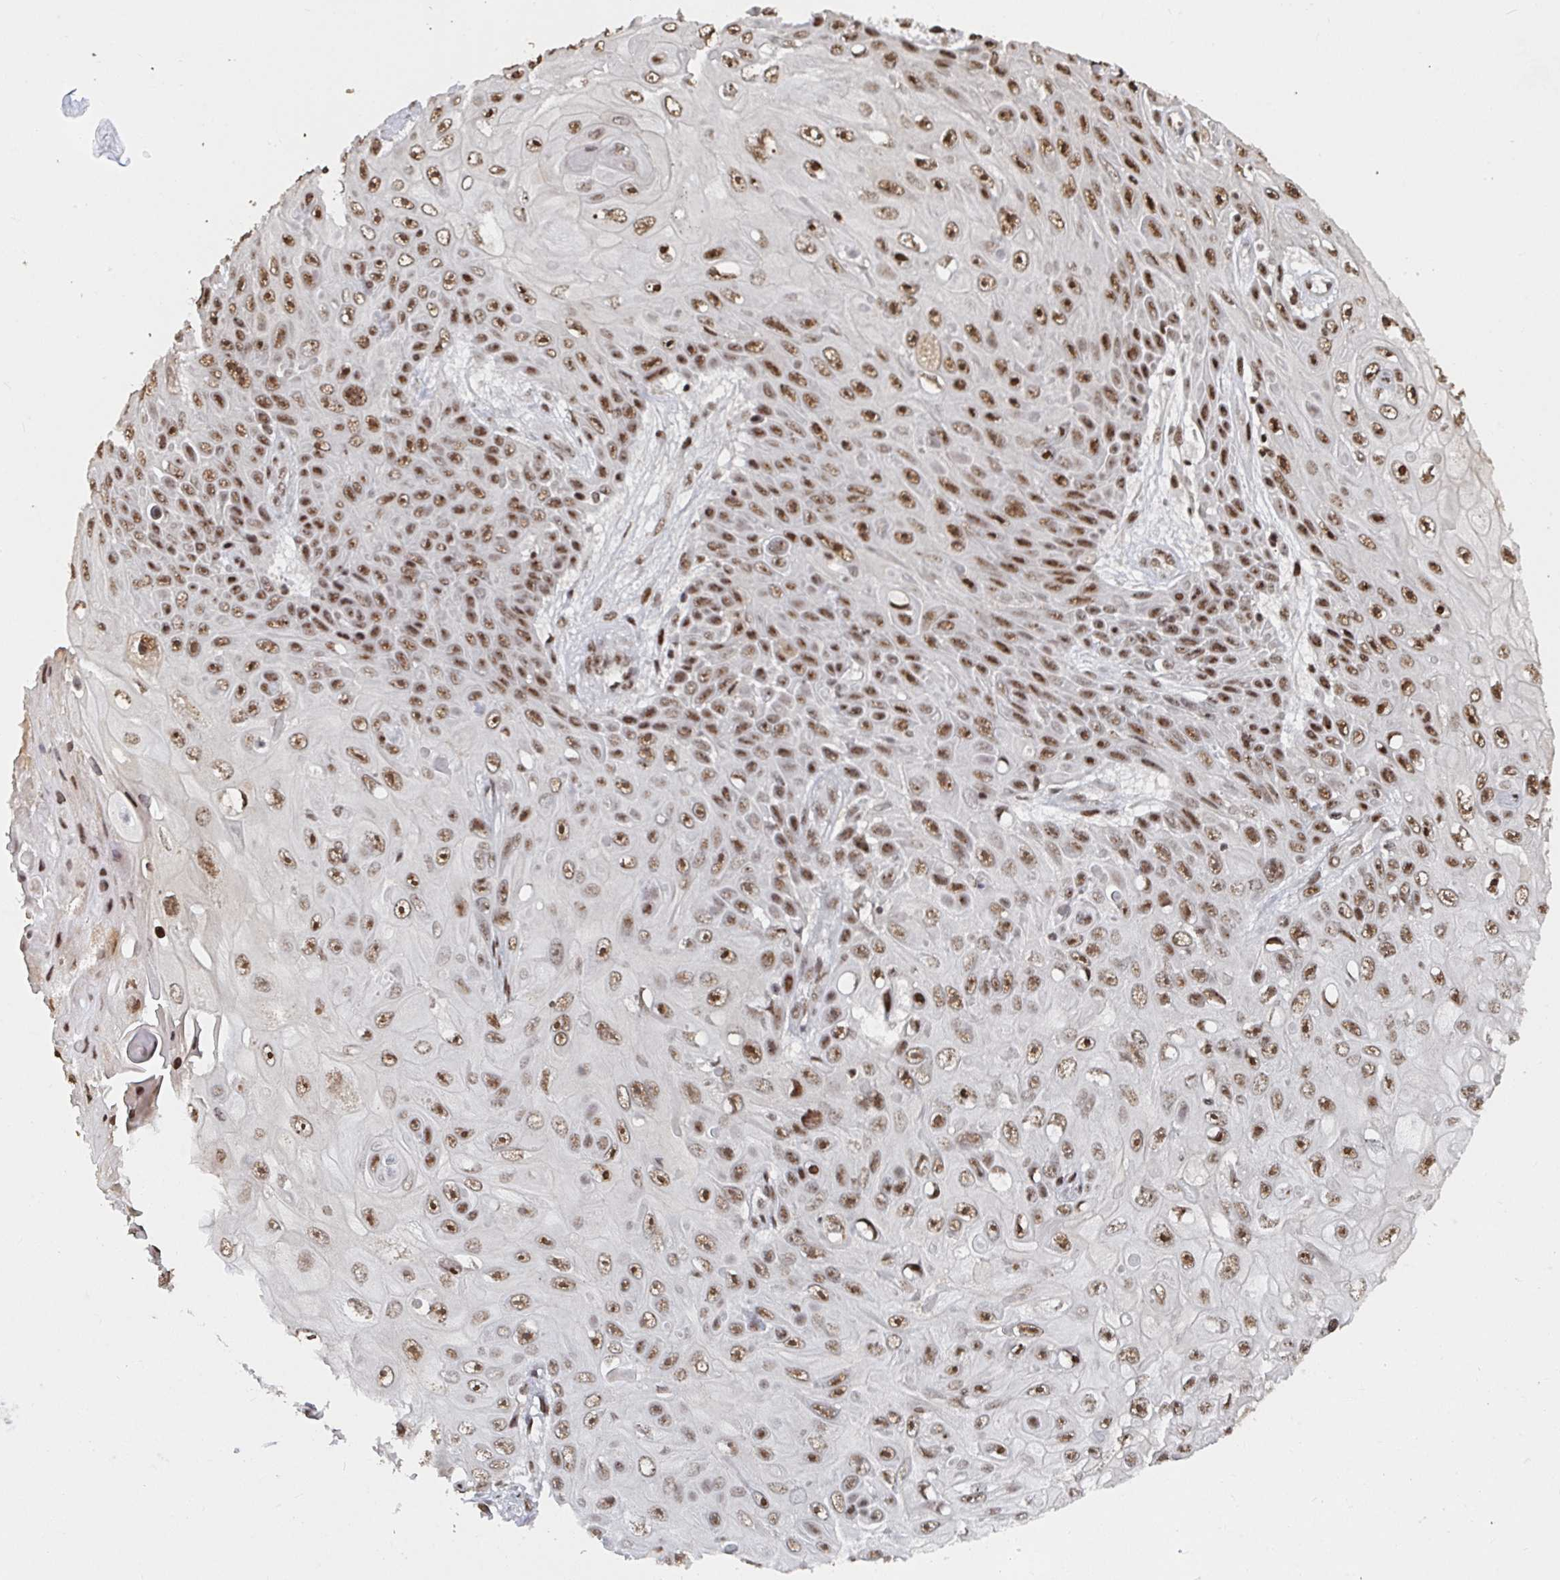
{"staining": {"intensity": "moderate", "quantity": ">75%", "location": "nuclear"}, "tissue": "skin cancer", "cell_type": "Tumor cells", "image_type": "cancer", "snomed": [{"axis": "morphology", "description": "Squamous cell carcinoma, NOS"}, {"axis": "topography", "description": "Skin"}], "caption": "Immunohistochemistry photomicrograph of human skin cancer stained for a protein (brown), which demonstrates medium levels of moderate nuclear positivity in about >75% of tumor cells.", "gene": "ZDHHC12", "patient": {"sex": "male", "age": 82}}